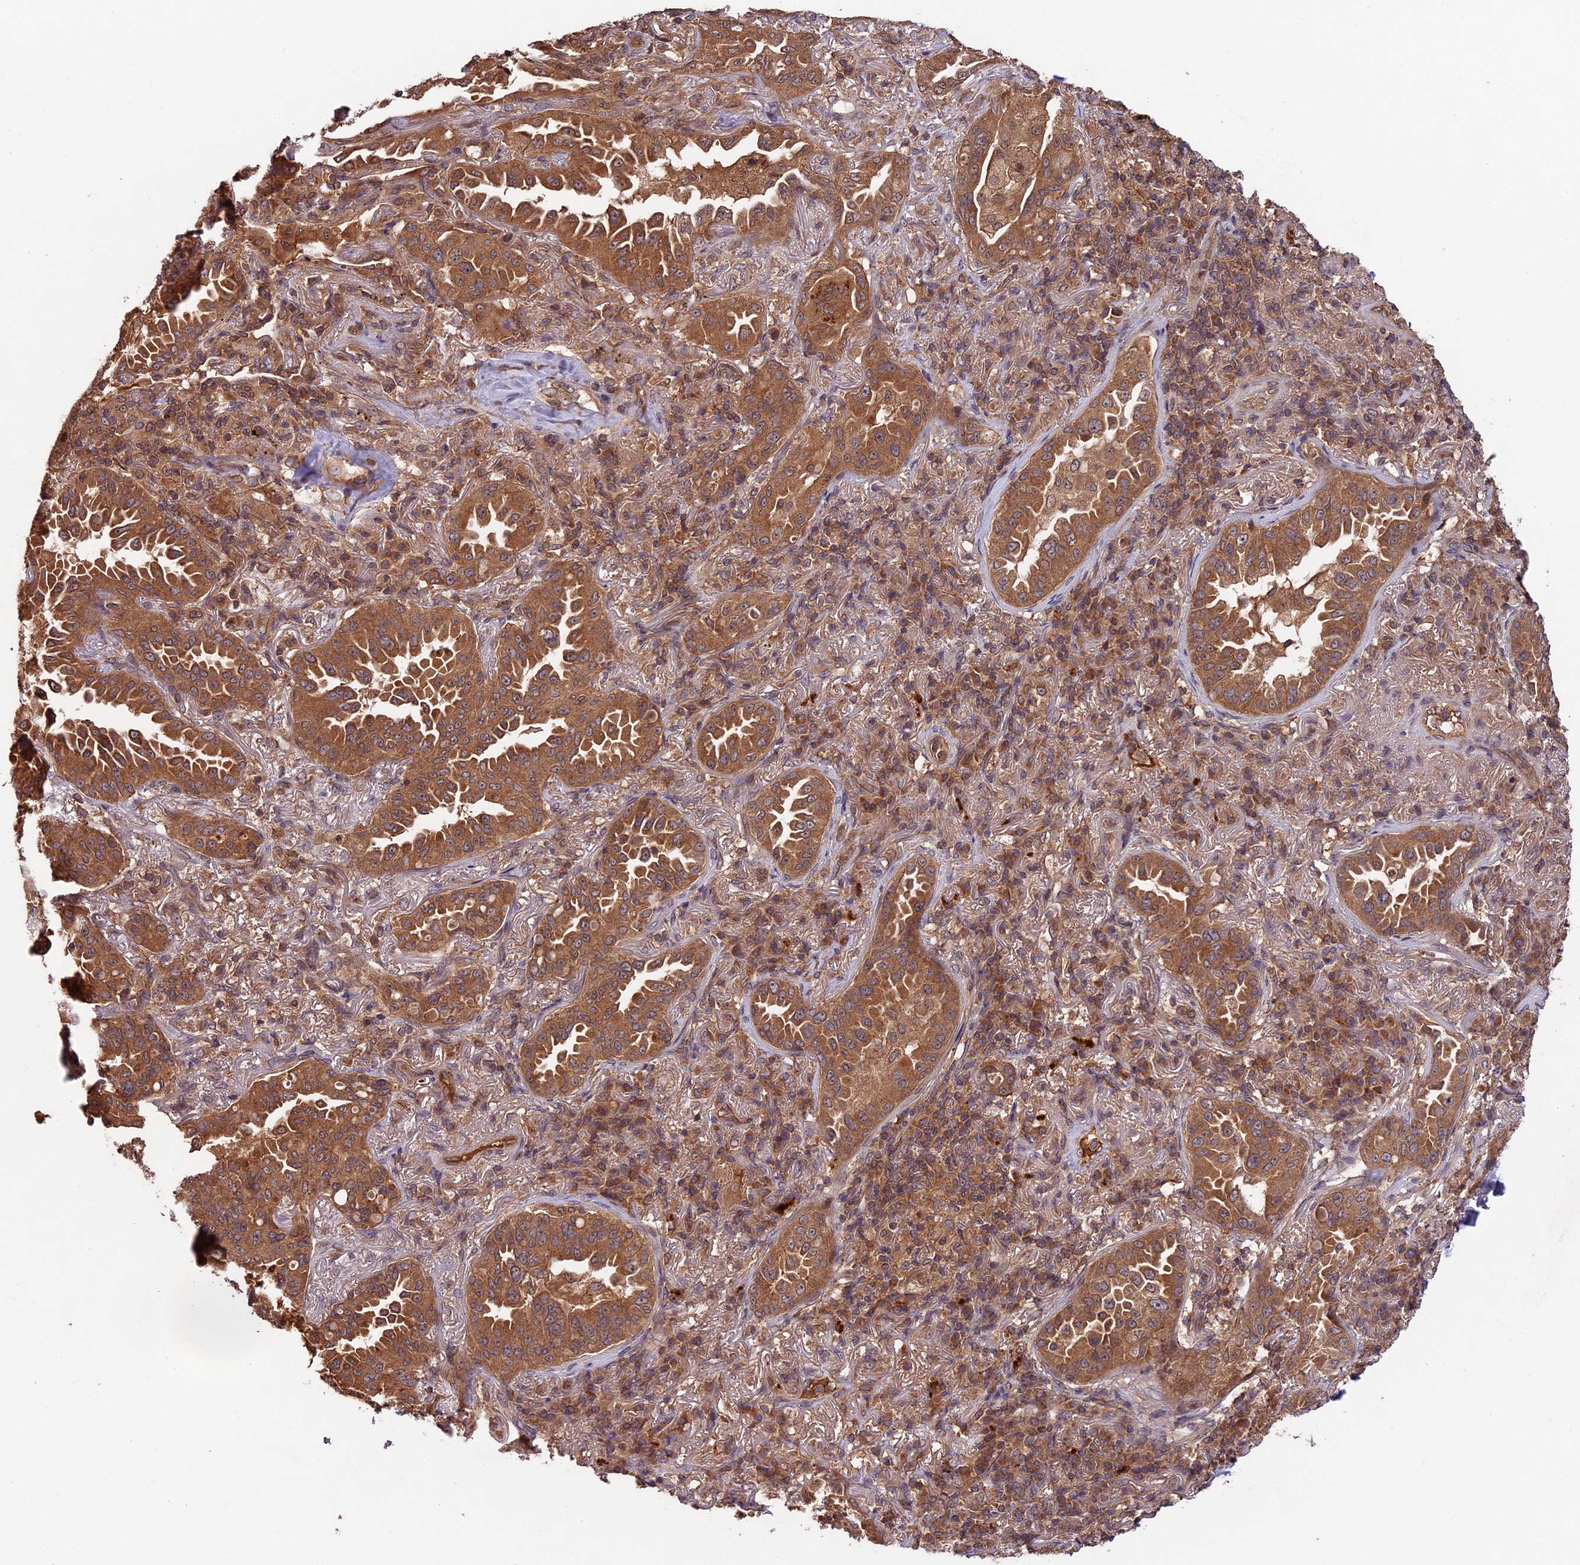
{"staining": {"intensity": "moderate", "quantity": ">75%", "location": "cytoplasmic/membranous"}, "tissue": "lung cancer", "cell_type": "Tumor cells", "image_type": "cancer", "snomed": [{"axis": "morphology", "description": "Adenocarcinoma, NOS"}, {"axis": "topography", "description": "Lung"}], "caption": "This histopathology image reveals immunohistochemistry staining of lung cancer (adenocarcinoma), with medium moderate cytoplasmic/membranous staining in about >75% of tumor cells.", "gene": "CHAC1", "patient": {"sex": "female", "age": 69}}